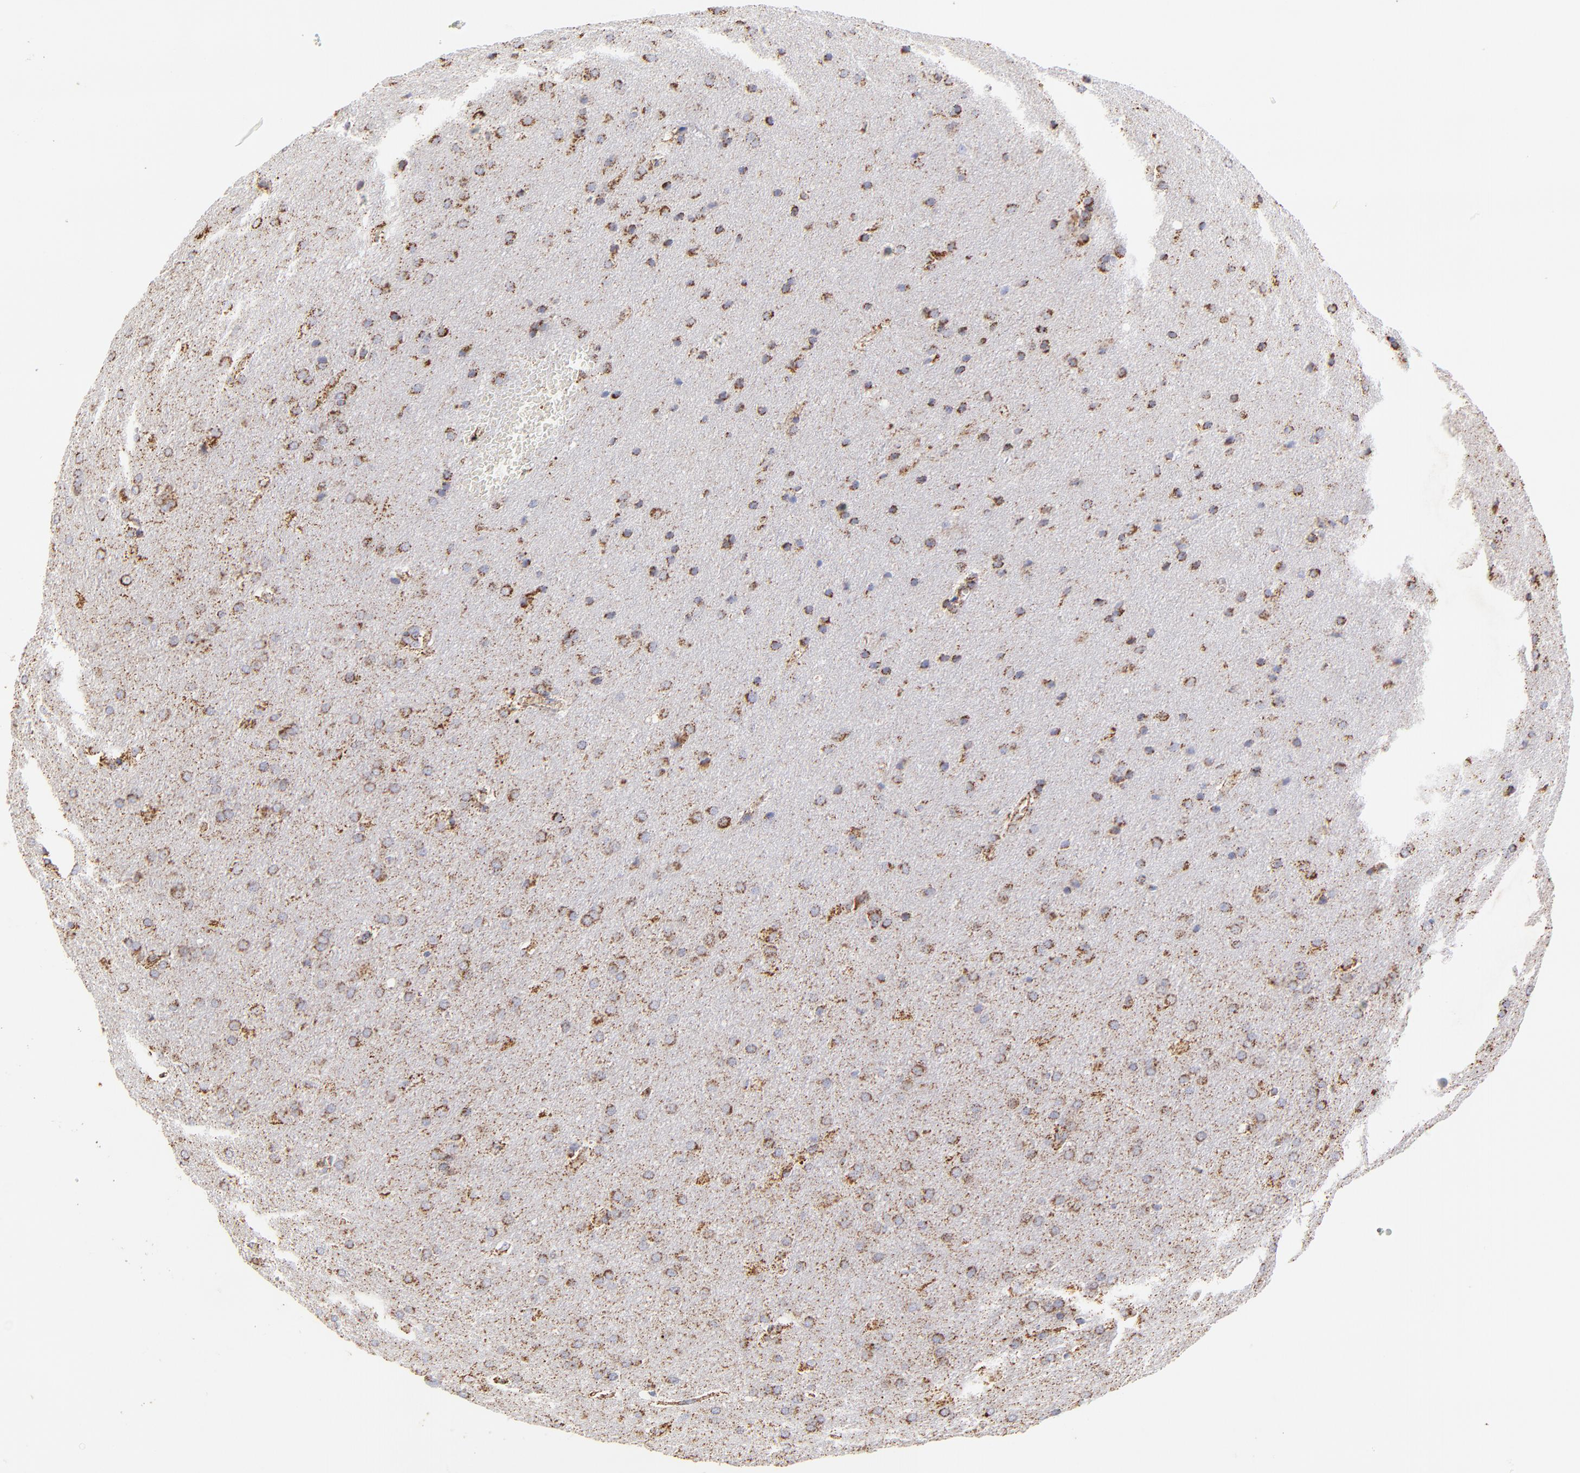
{"staining": {"intensity": "moderate", "quantity": "25%-75%", "location": "cytoplasmic/membranous"}, "tissue": "glioma", "cell_type": "Tumor cells", "image_type": "cancer", "snomed": [{"axis": "morphology", "description": "Glioma, malignant, Low grade"}, {"axis": "topography", "description": "Brain"}], "caption": "Human glioma stained with a brown dye displays moderate cytoplasmic/membranous positive staining in approximately 25%-75% of tumor cells.", "gene": "ECH1", "patient": {"sex": "female", "age": 32}}